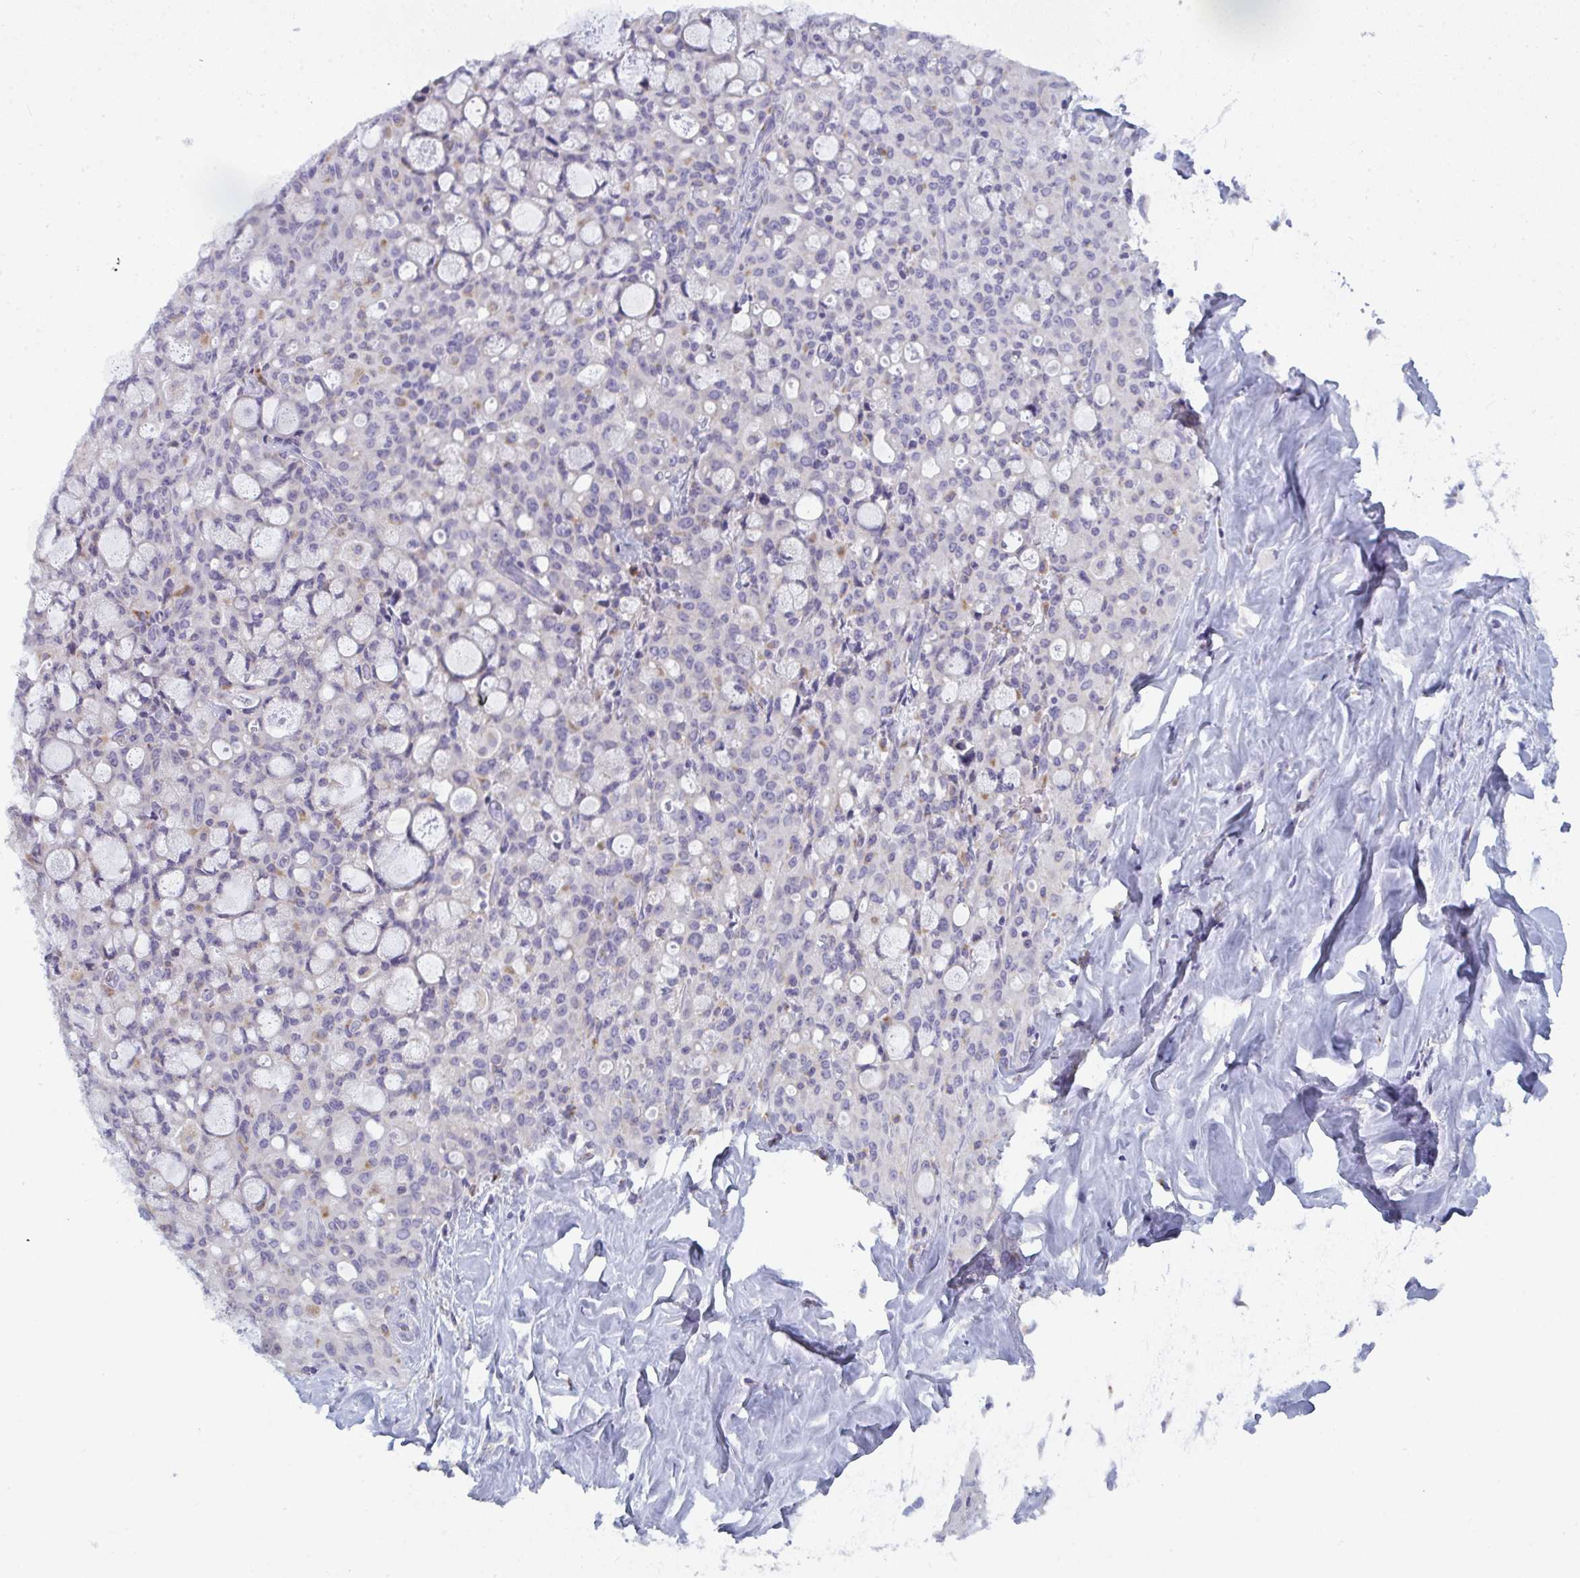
{"staining": {"intensity": "negative", "quantity": "none", "location": "none"}, "tissue": "lung cancer", "cell_type": "Tumor cells", "image_type": "cancer", "snomed": [{"axis": "morphology", "description": "Adenocarcinoma, NOS"}, {"axis": "topography", "description": "Lung"}], "caption": "Image shows no protein staining in tumor cells of lung cancer tissue. The staining is performed using DAB brown chromogen with nuclei counter-stained in using hematoxylin.", "gene": "ATG9A", "patient": {"sex": "female", "age": 44}}